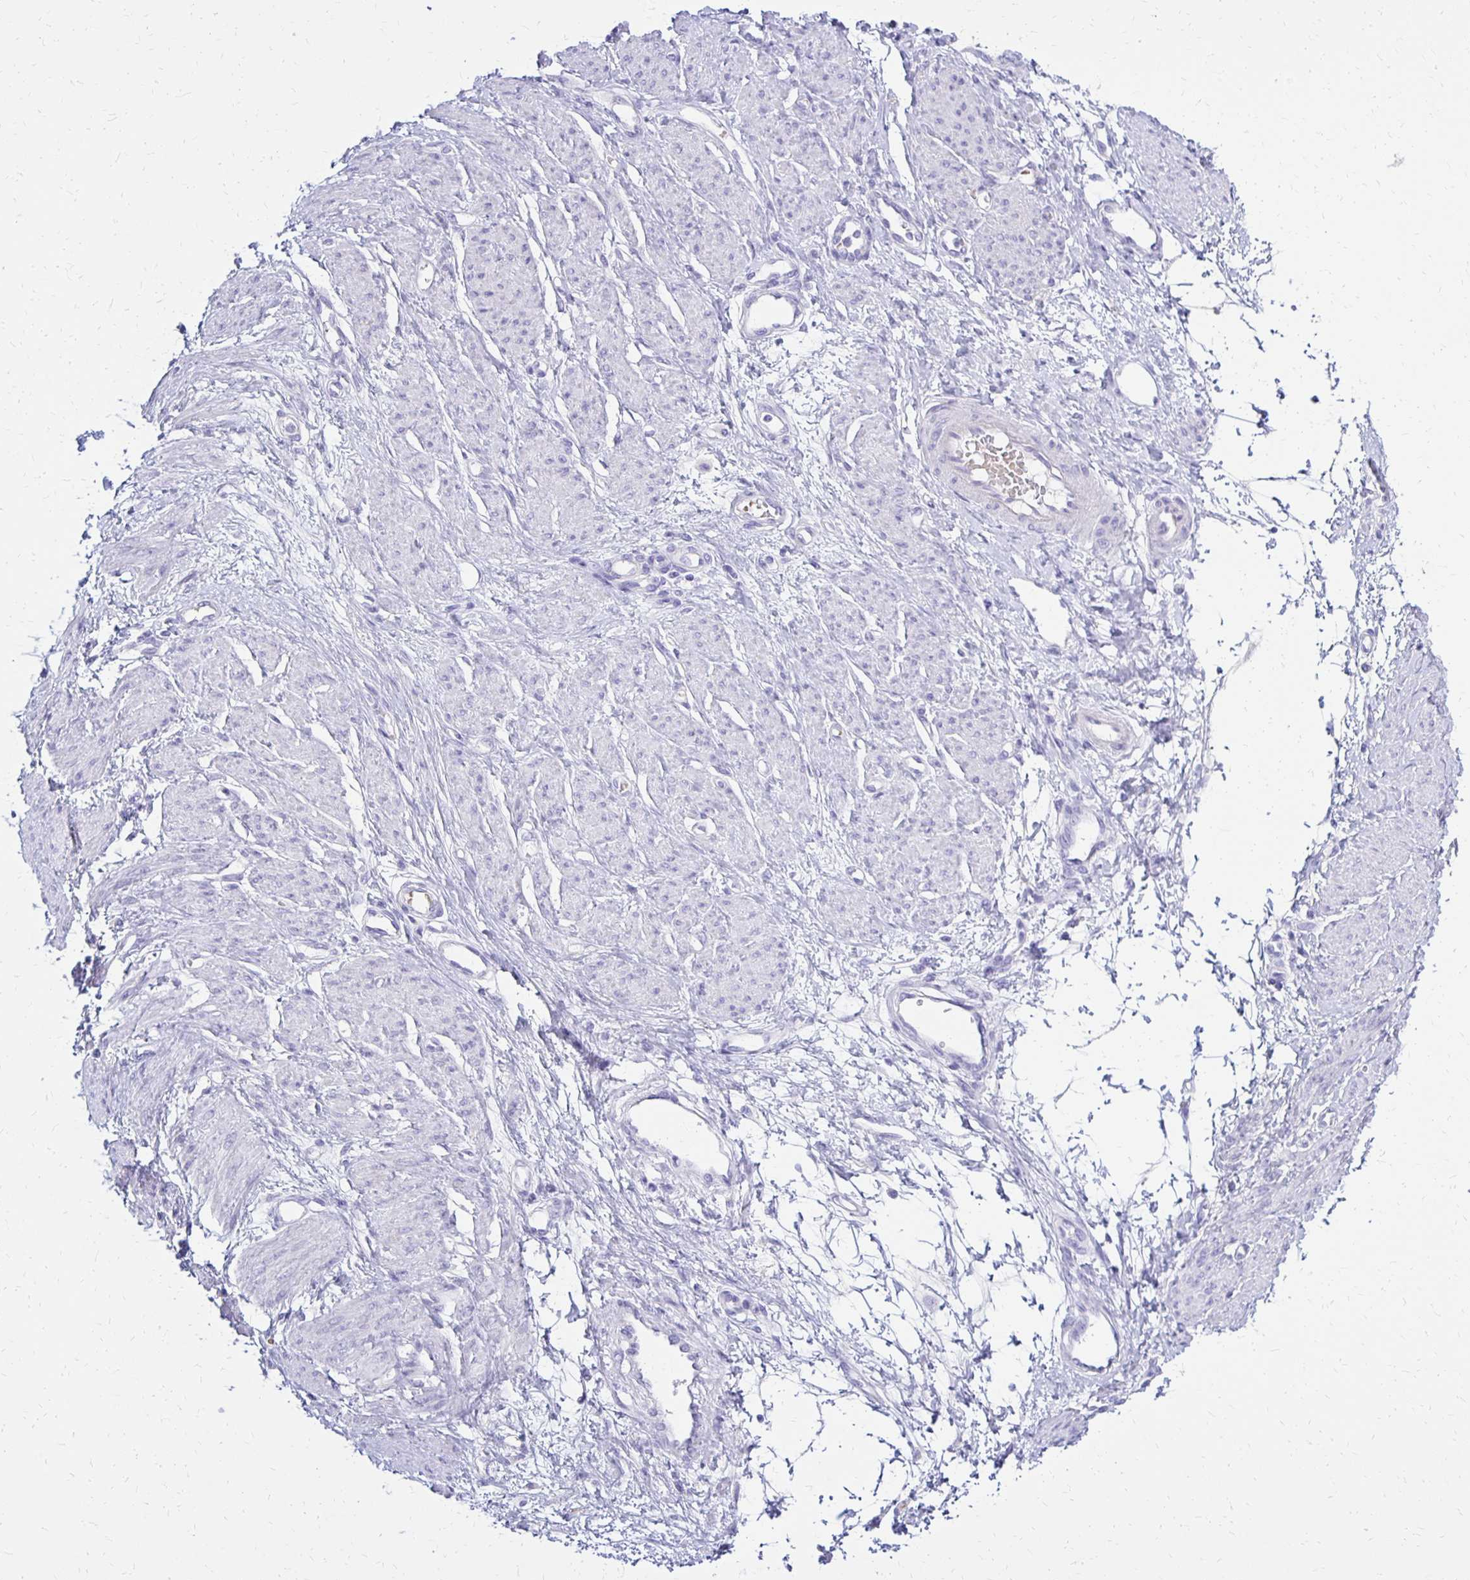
{"staining": {"intensity": "negative", "quantity": "none", "location": "none"}, "tissue": "smooth muscle", "cell_type": "Smooth muscle cells", "image_type": "normal", "snomed": [{"axis": "morphology", "description": "Normal tissue, NOS"}, {"axis": "topography", "description": "Smooth muscle"}, {"axis": "topography", "description": "Uterus"}], "caption": "Smooth muscle cells are negative for brown protein staining in benign smooth muscle. Nuclei are stained in blue.", "gene": "FNTB", "patient": {"sex": "female", "age": 39}}